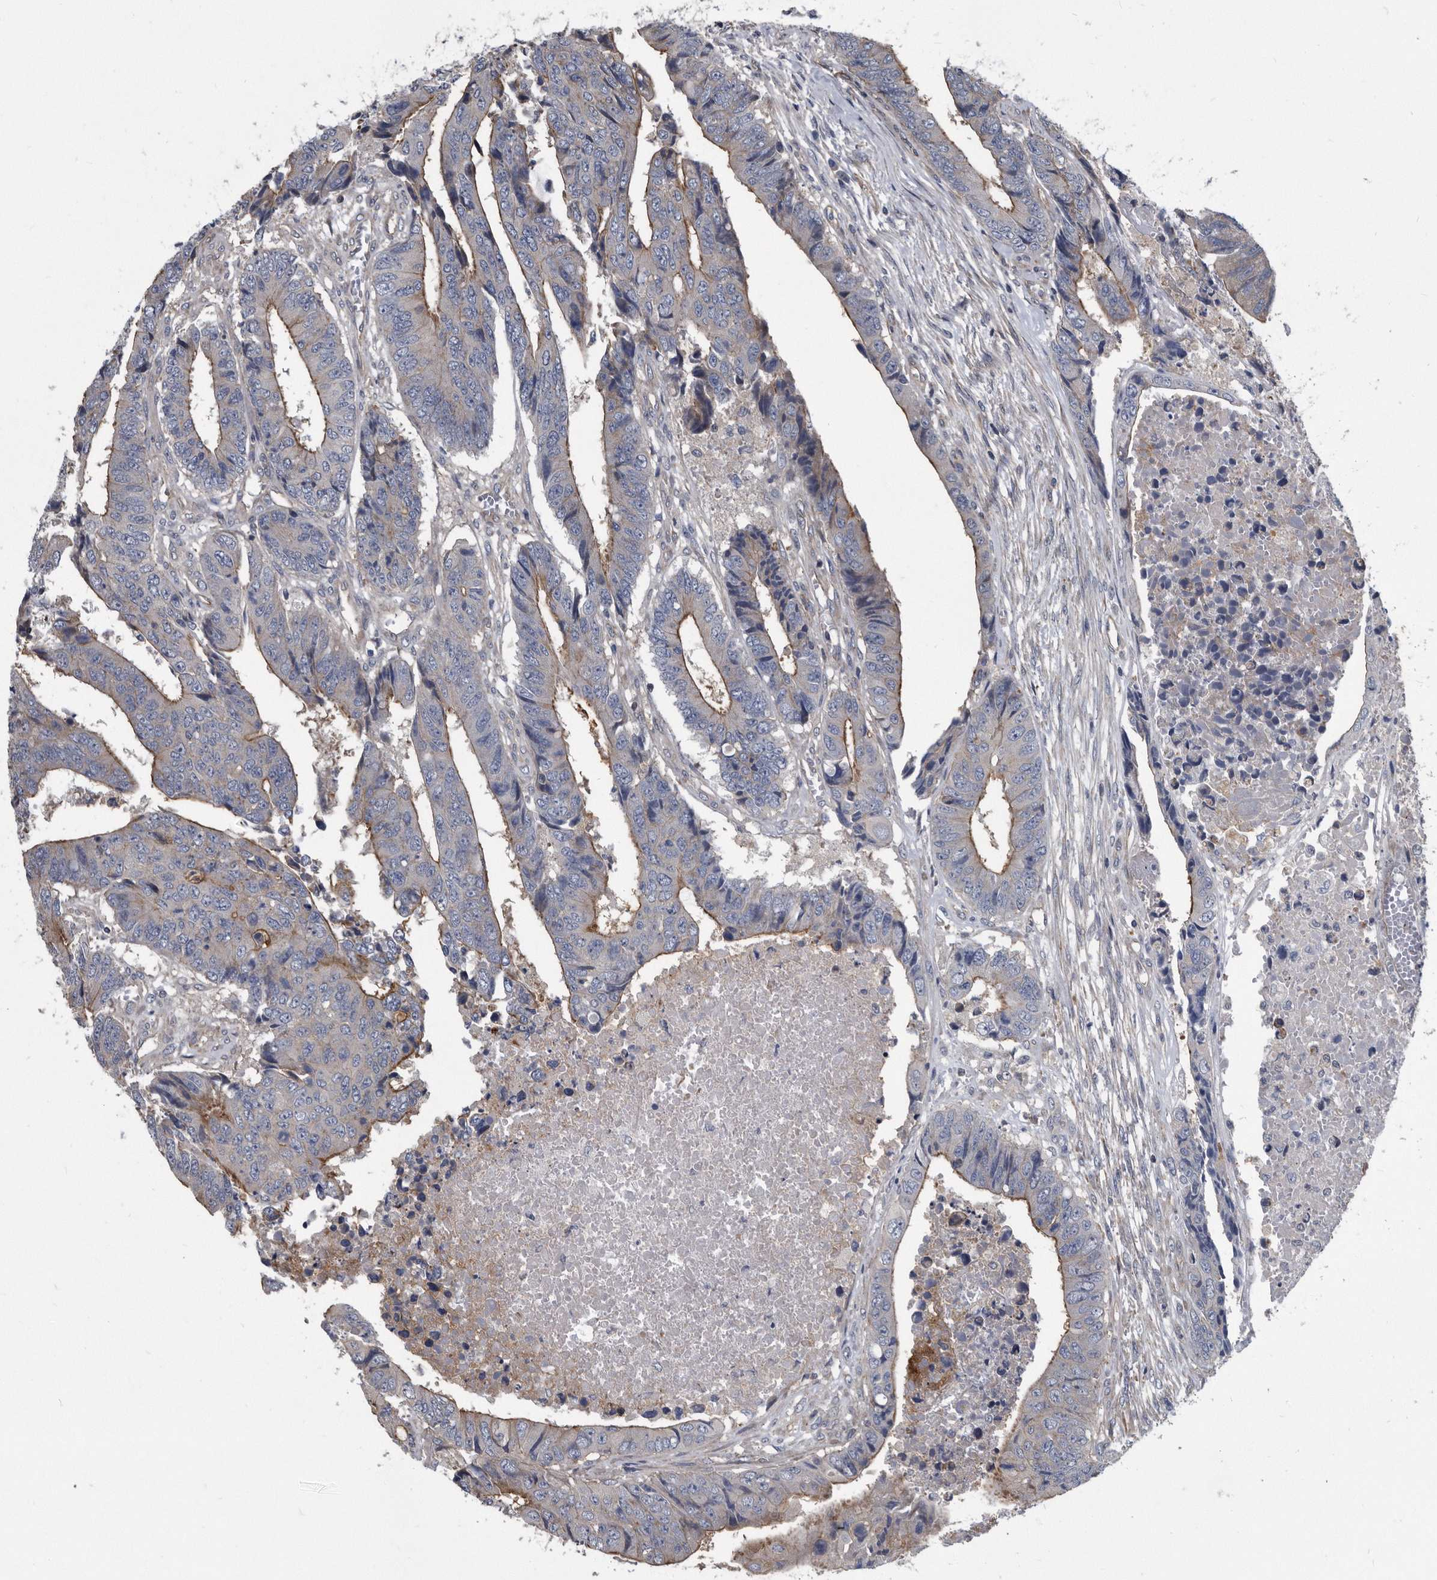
{"staining": {"intensity": "moderate", "quantity": "<25%", "location": "cytoplasmic/membranous"}, "tissue": "colorectal cancer", "cell_type": "Tumor cells", "image_type": "cancer", "snomed": [{"axis": "morphology", "description": "Adenocarcinoma, NOS"}, {"axis": "topography", "description": "Rectum"}], "caption": "Moderate cytoplasmic/membranous positivity is appreciated in approximately <25% of tumor cells in colorectal adenocarcinoma. The protein of interest is stained brown, and the nuclei are stained in blue (DAB IHC with brightfield microscopy, high magnification).", "gene": "ARMCX1", "patient": {"sex": "male", "age": 84}}